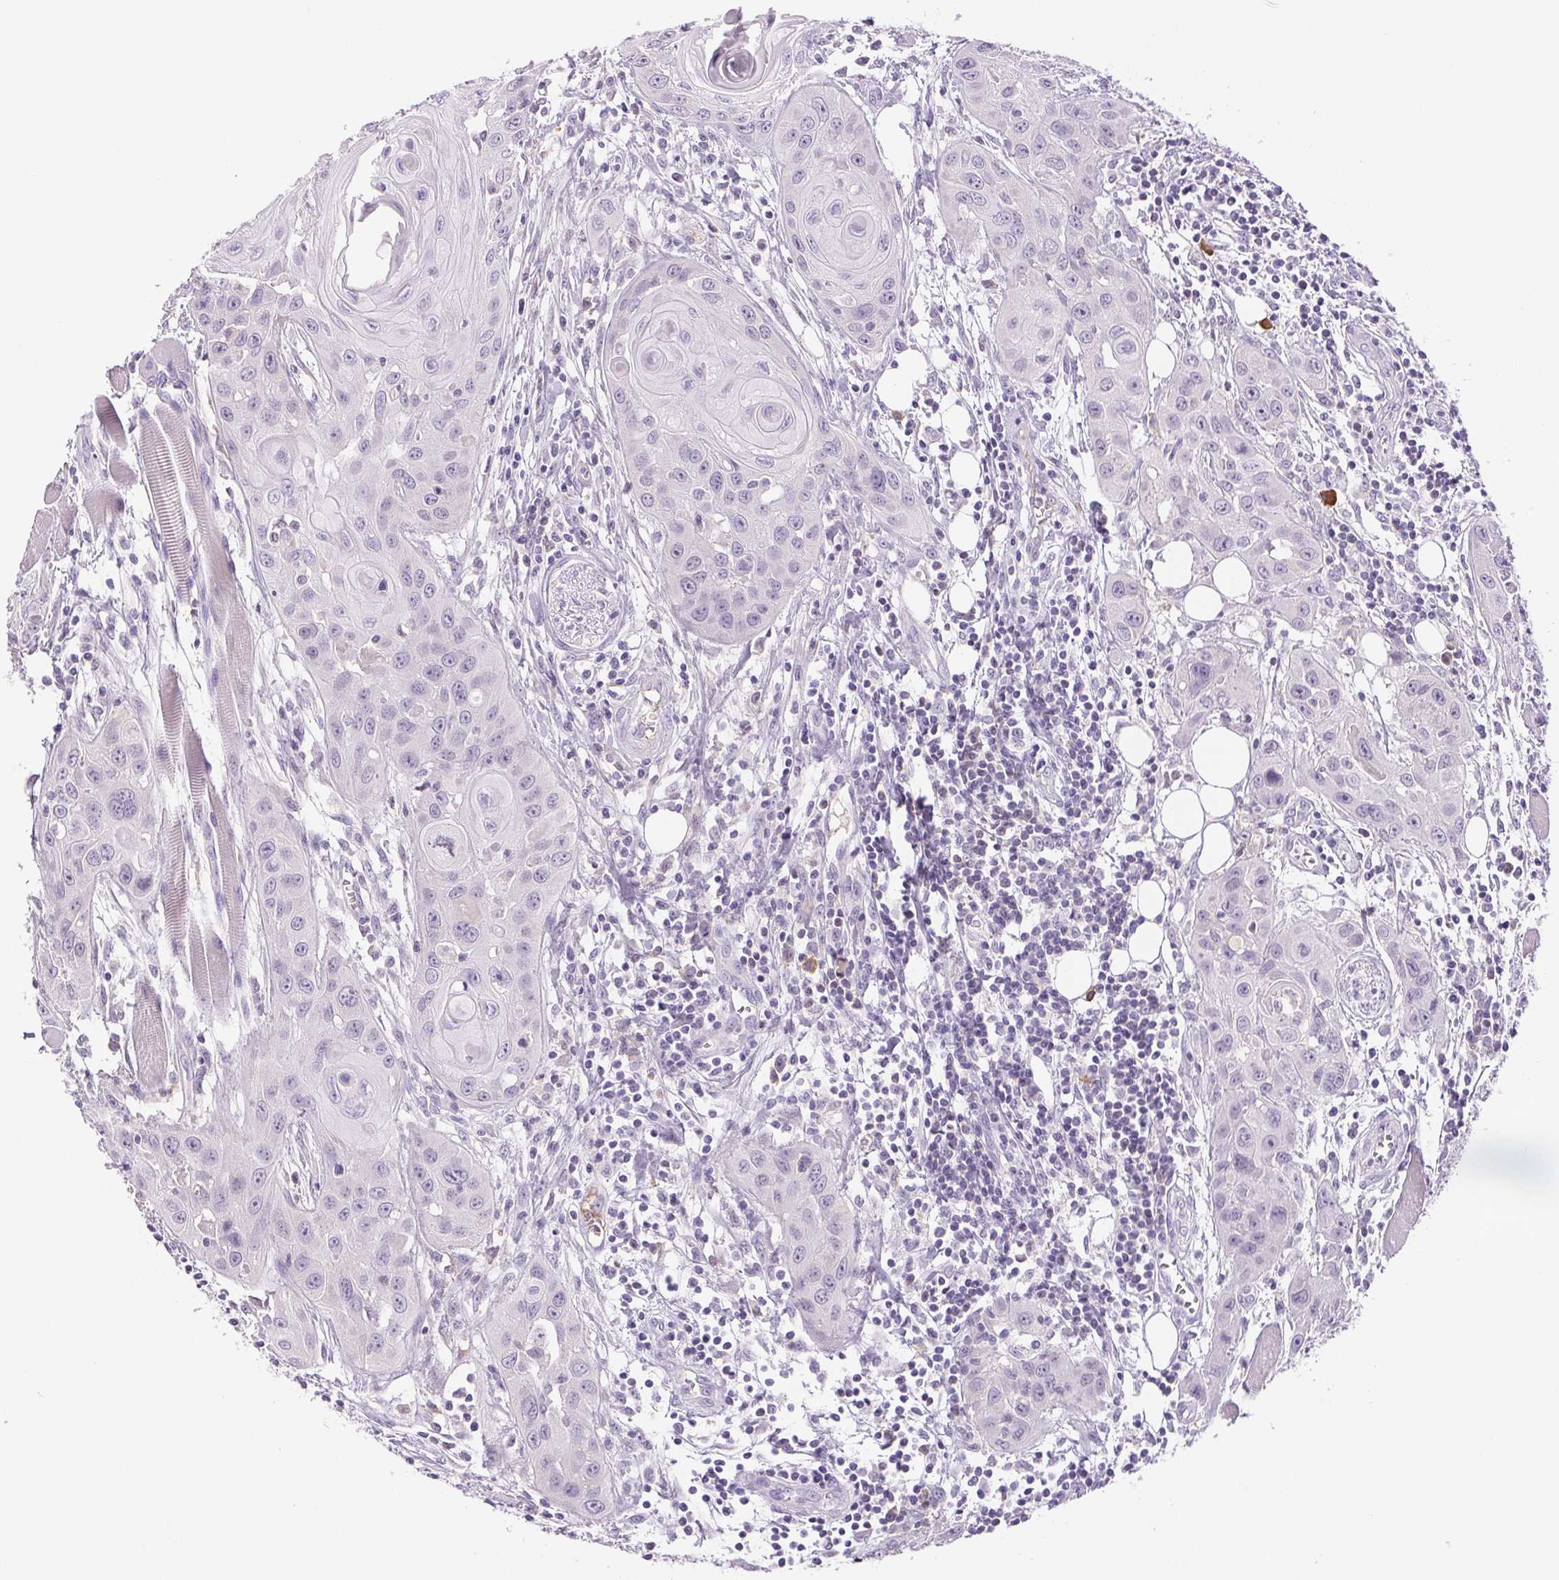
{"staining": {"intensity": "negative", "quantity": "none", "location": "none"}, "tissue": "head and neck cancer", "cell_type": "Tumor cells", "image_type": "cancer", "snomed": [{"axis": "morphology", "description": "Squamous cell carcinoma, NOS"}, {"axis": "topography", "description": "Oral tissue"}, {"axis": "topography", "description": "Head-Neck"}], "caption": "Immunohistochemical staining of human squamous cell carcinoma (head and neck) displays no significant expression in tumor cells.", "gene": "IFIT1B", "patient": {"sex": "male", "age": 58}}